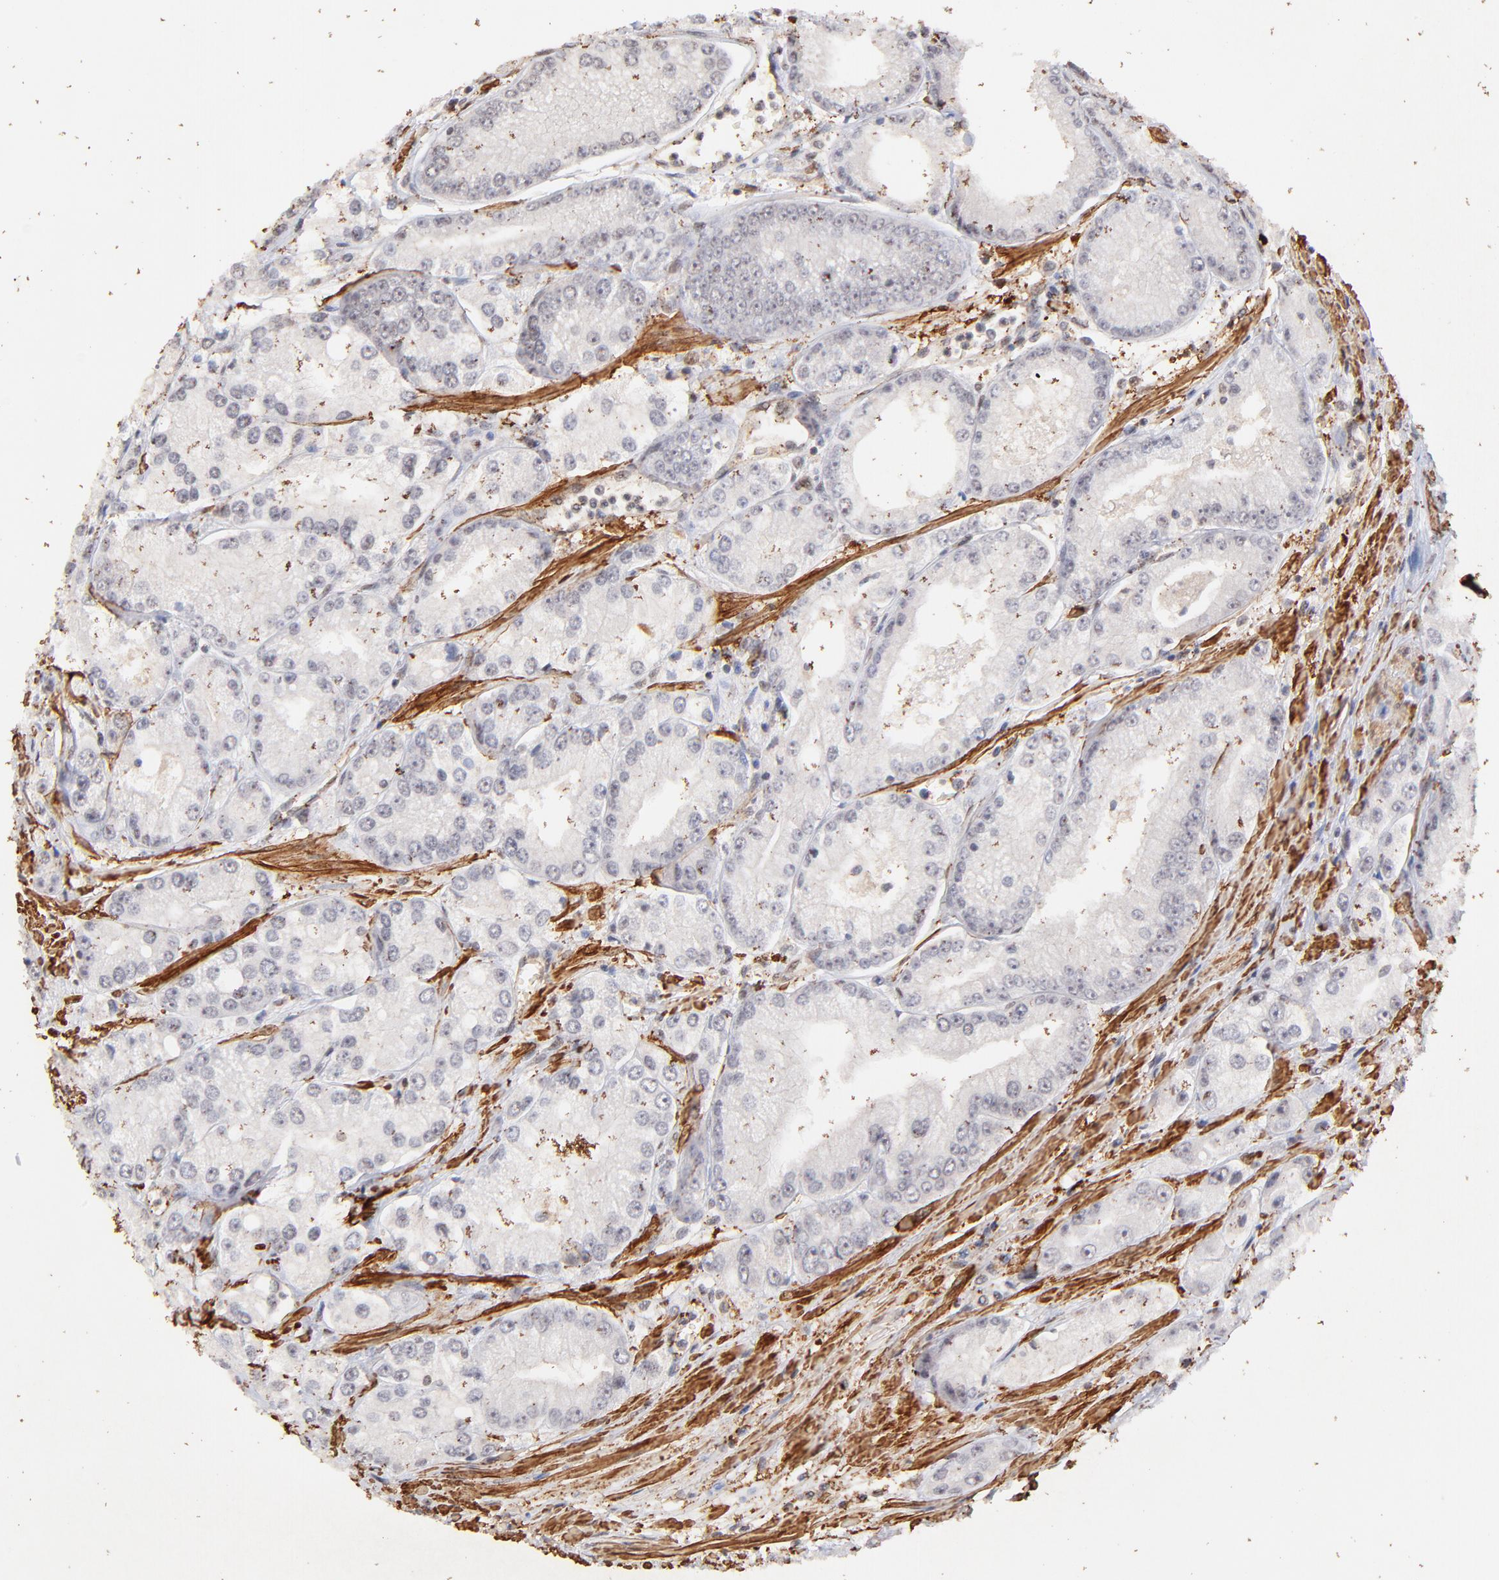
{"staining": {"intensity": "negative", "quantity": "none", "location": "none"}, "tissue": "prostate cancer", "cell_type": "Tumor cells", "image_type": "cancer", "snomed": [{"axis": "morphology", "description": "Adenocarcinoma, Medium grade"}, {"axis": "topography", "description": "Prostate"}], "caption": "There is no significant positivity in tumor cells of prostate cancer (medium-grade adenocarcinoma).", "gene": "ZFP92", "patient": {"sex": "male", "age": 72}}